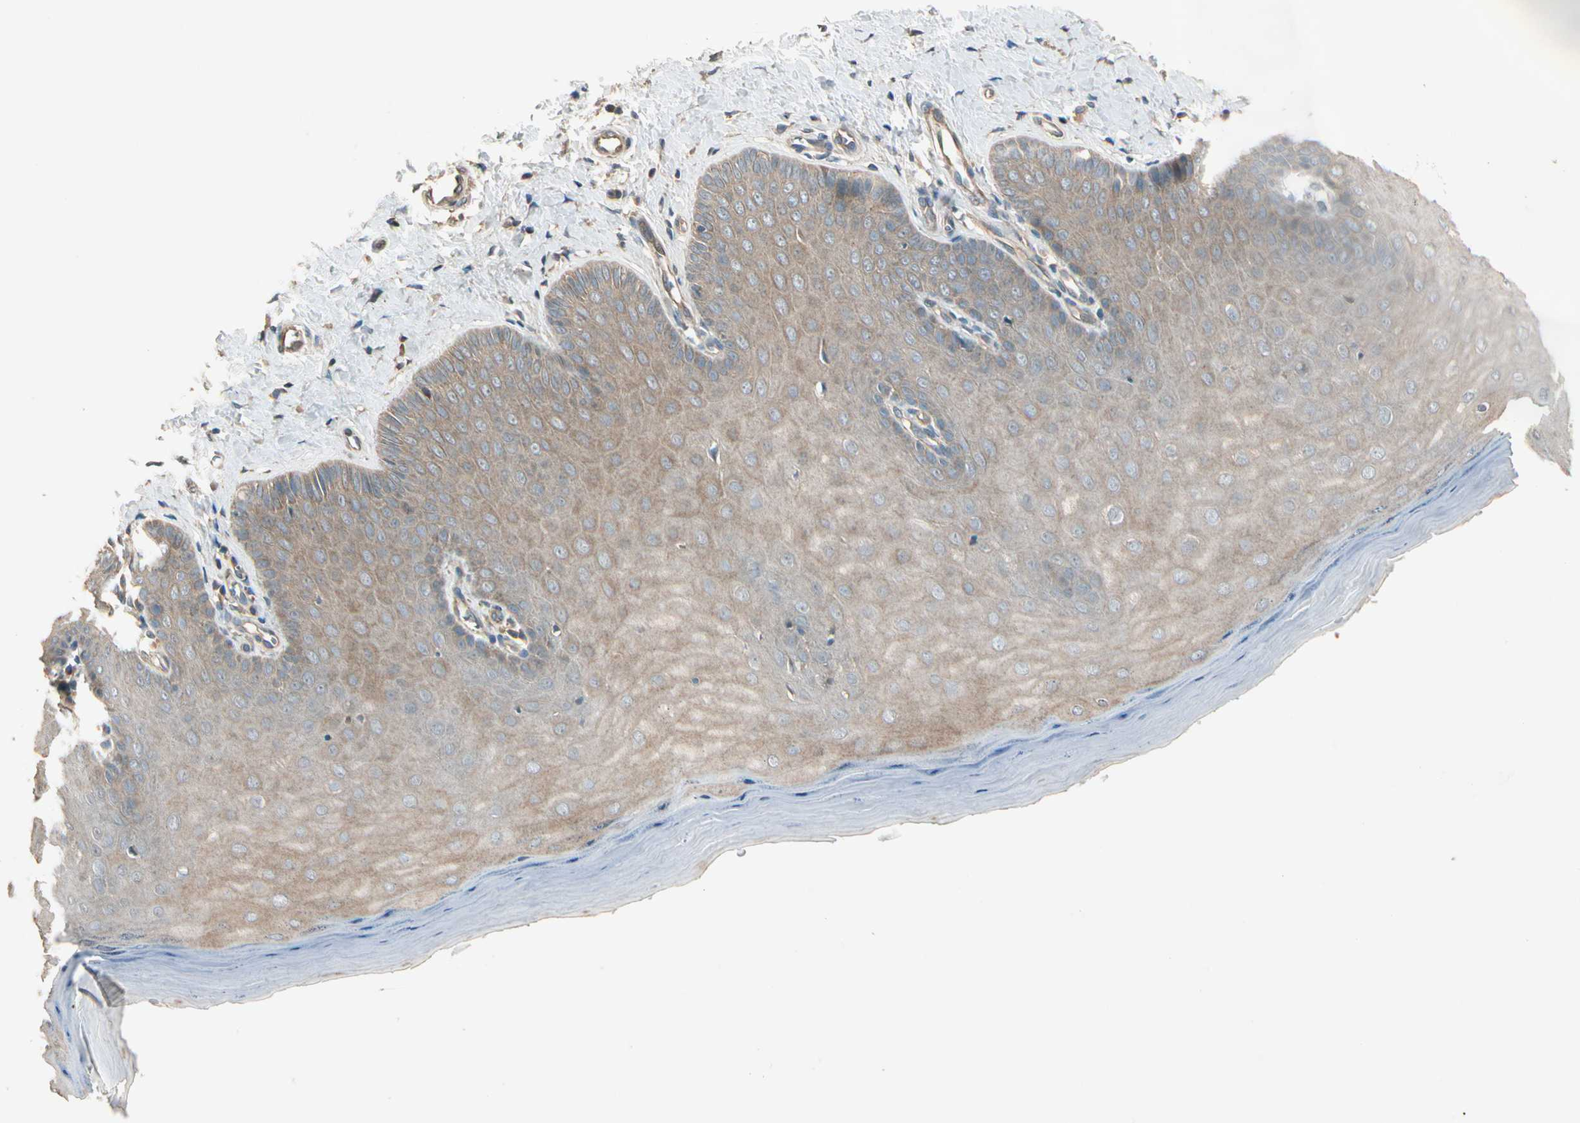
{"staining": {"intensity": "weak", "quantity": ">75%", "location": "cytoplasmic/membranous"}, "tissue": "cervix", "cell_type": "Squamous epithelial cells", "image_type": "normal", "snomed": [{"axis": "morphology", "description": "Normal tissue, NOS"}, {"axis": "topography", "description": "Cervix"}], "caption": "Immunohistochemical staining of normal cervix displays low levels of weak cytoplasmic/membranous expression in approximately >75% of squamous epithelial cells.", "gene": "ACVR1", "patient": {"sex": "female", "age": 55}}